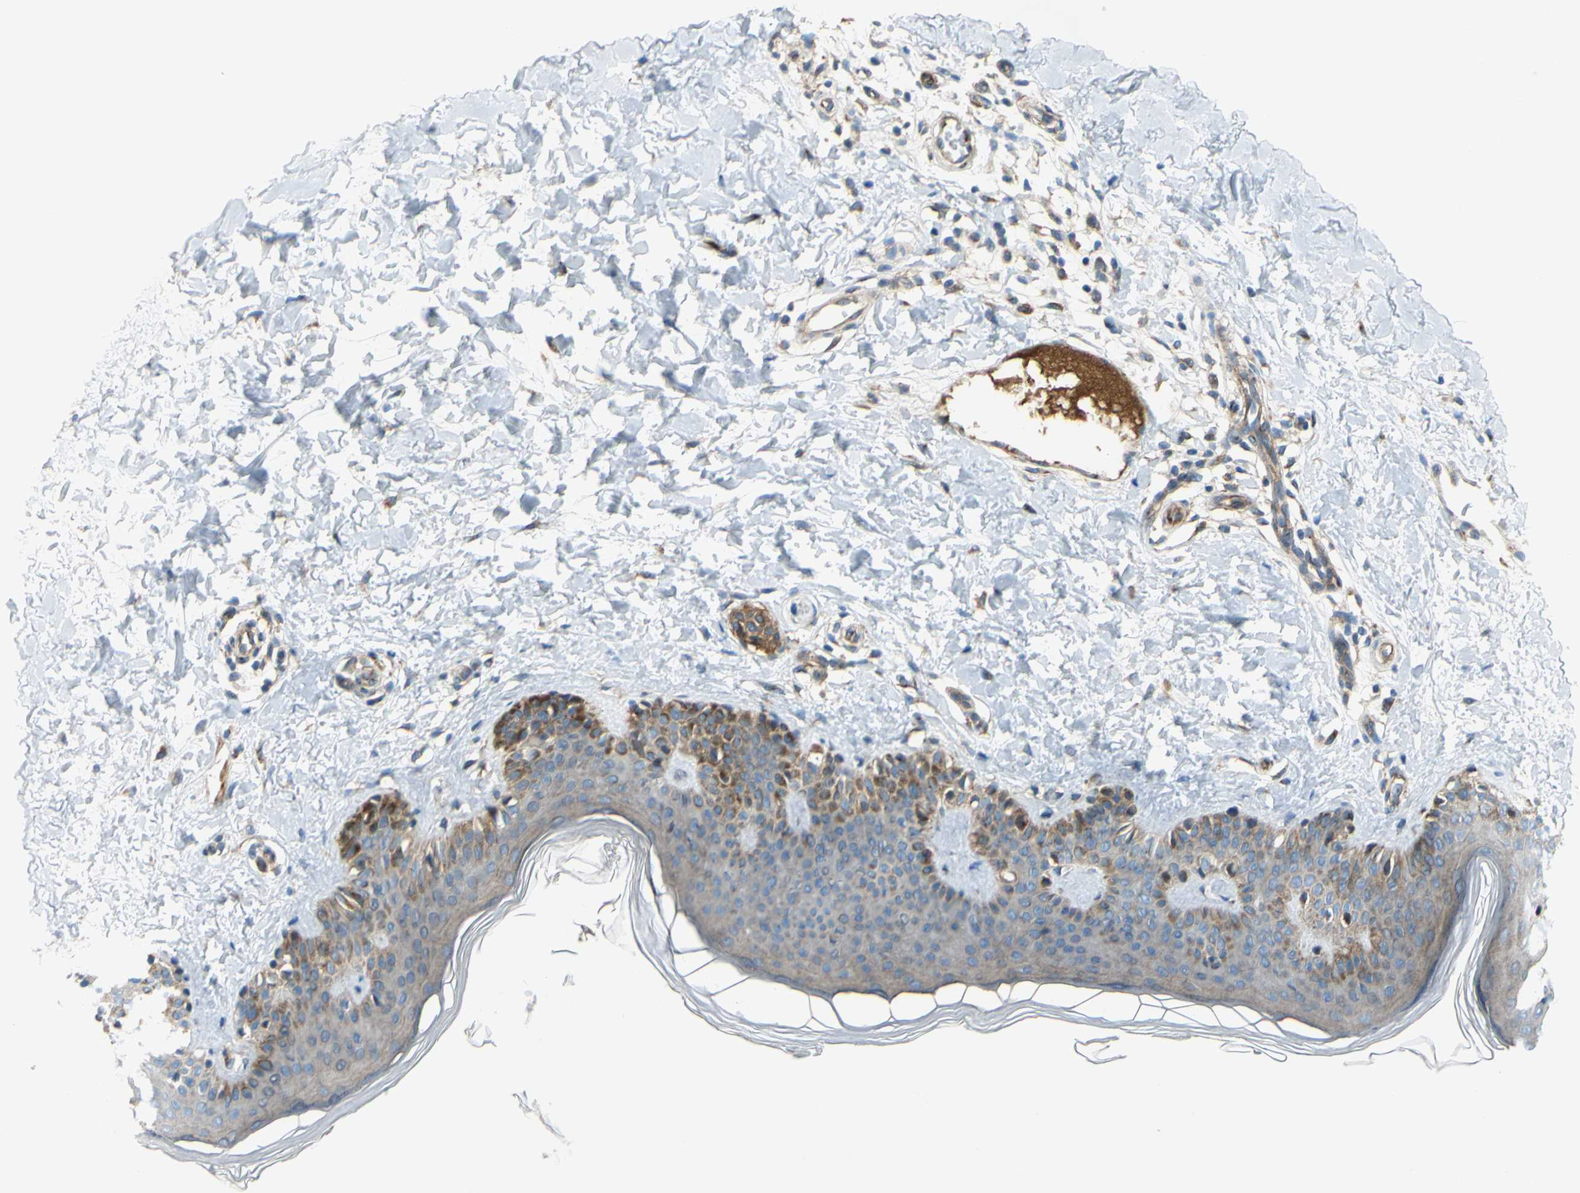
{"staining": {"intensity": "negative", "quantity": "none", "location": "none"}, "tissue": "skin", "cell_type": "Fibroblasts", "image_type": "normal", "snomed": [{"axis": "morphology", "description": "Normal tissue, NOS"}, {"axis": "topography", "description": "Skin"}], "caption": "This histopathology image is of normal skin stained with immunohistochemistry to label a protein in brown with the nuclei are counter-stained blue. There is no expression in fibroblasts. The staining is performed using DAB brown chromogen with nuclei counter-stained in using hematoxylin.", "gene": "ARHGAP1", "patient": {"sex": "male", "age": 16}}